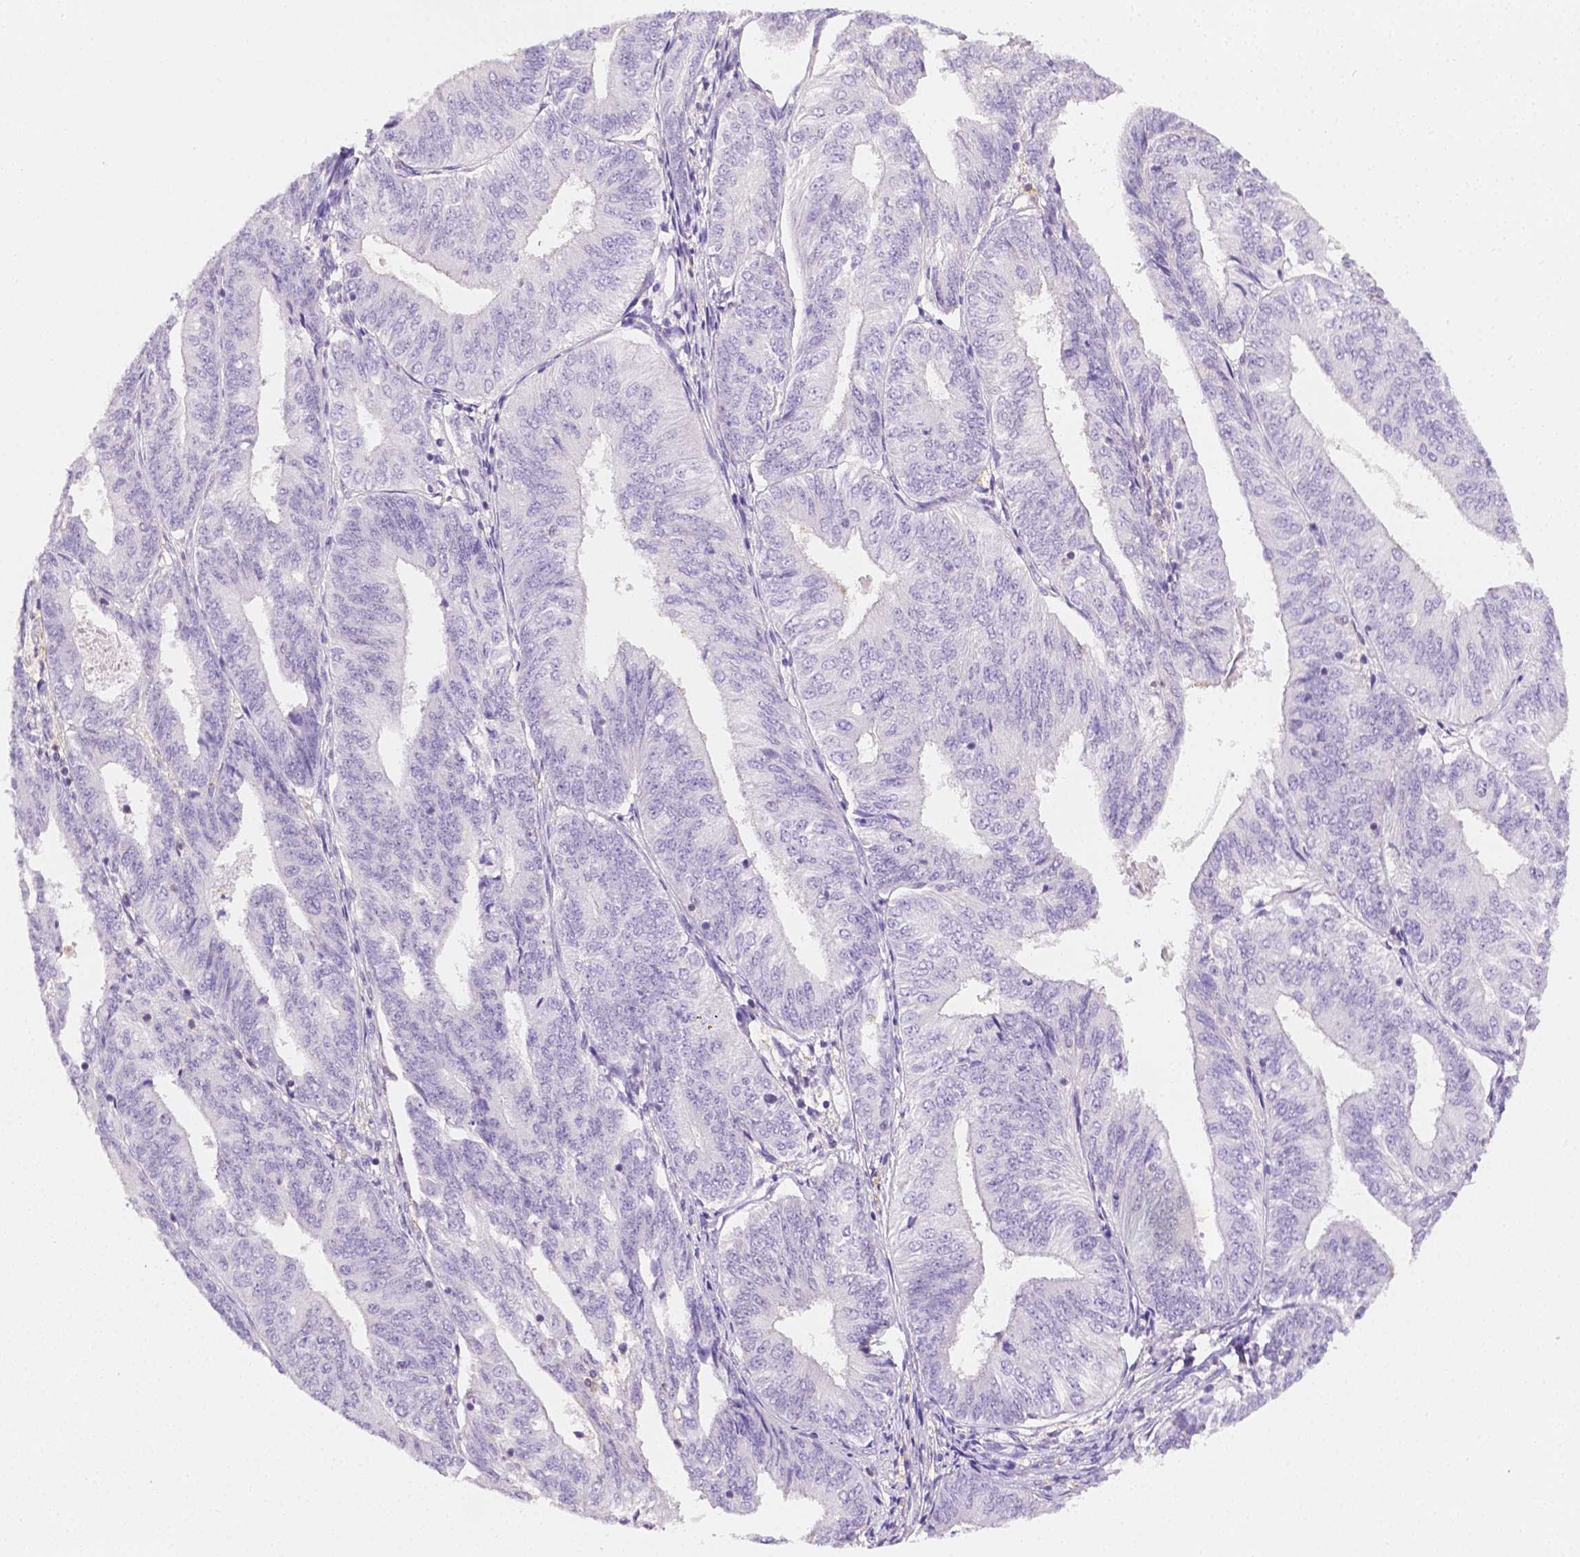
{"staining": {"intensity": "negative", "quantity": "none", "location": "none"}, "tissue": "endometrial cancer", "cell_type": "Tumor cells", "image_type": "cancer", "snomed": [{"axis": "morphology", "description": "Adenocarcinoma, NOS"}, {"axis": "topography", "description": "Endometrium"}], "caption": "Micrograph shows no significant protein expression in tumor cells of endometrial cancer.", "gene": "SGTB", "patient": {"sex": "female", "age": 58}}